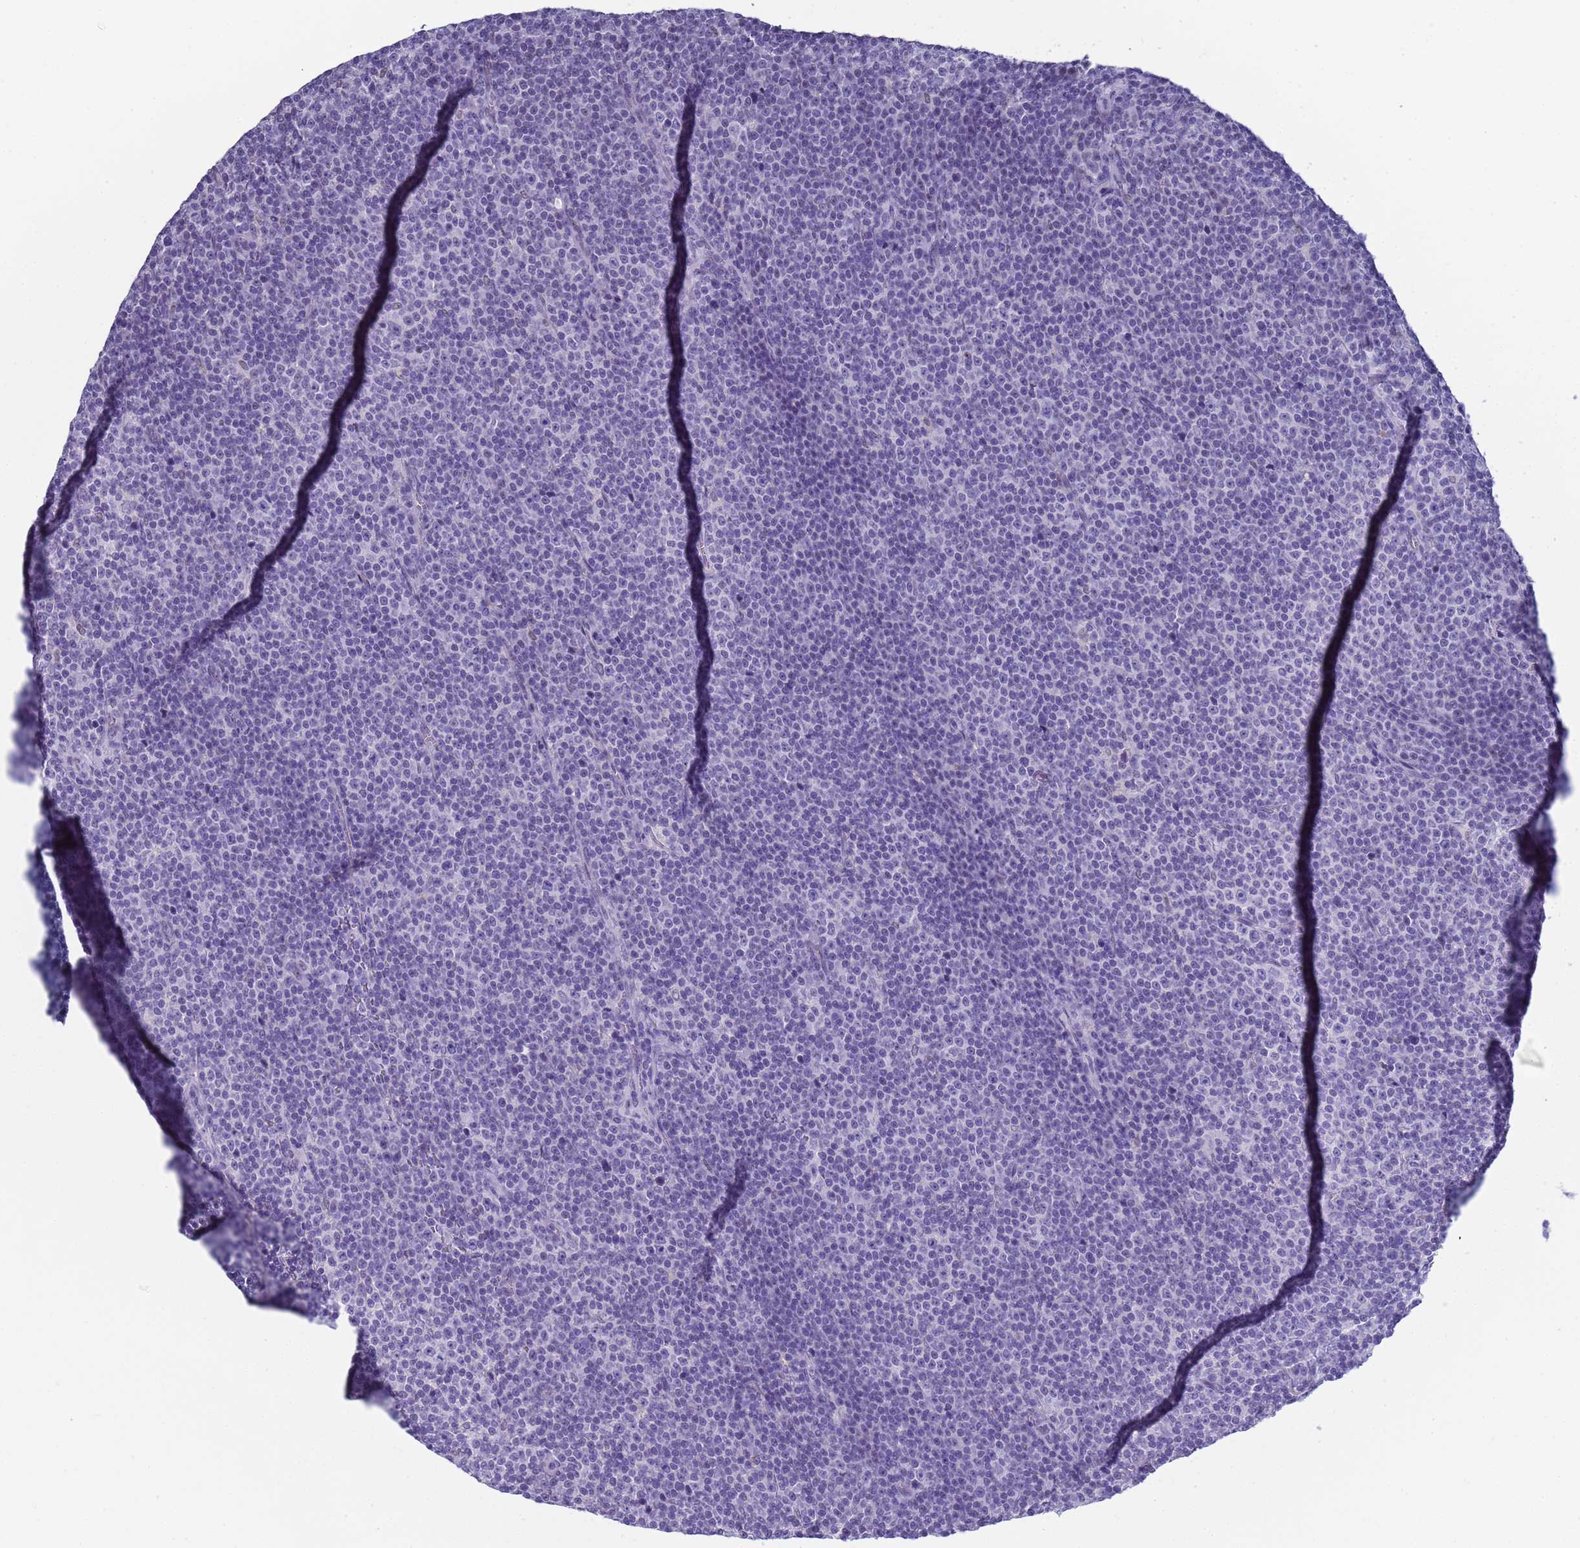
{"staining": {"intensity": "negative", "quantity": "none", "location": "none"}, "tissue": "lymphoma", "cell_type": "Tumor cells", "image_type": "cancer", "snomed": [{"axis": "morphology", "description": "Malignant lymphoma, non-Hodgkin's type, Low grade"}, {"axis": "topography", "description": "Lymph node"}], "caption": "High power microscopy photomicrograph of an IHC histopathology image of low-grade malignant lymphoma, non-Hodgkin's type, revealing no significant expression in tumor cells.", "gene": "CTRC", "patient": {"sex": "female", "age": 67}}